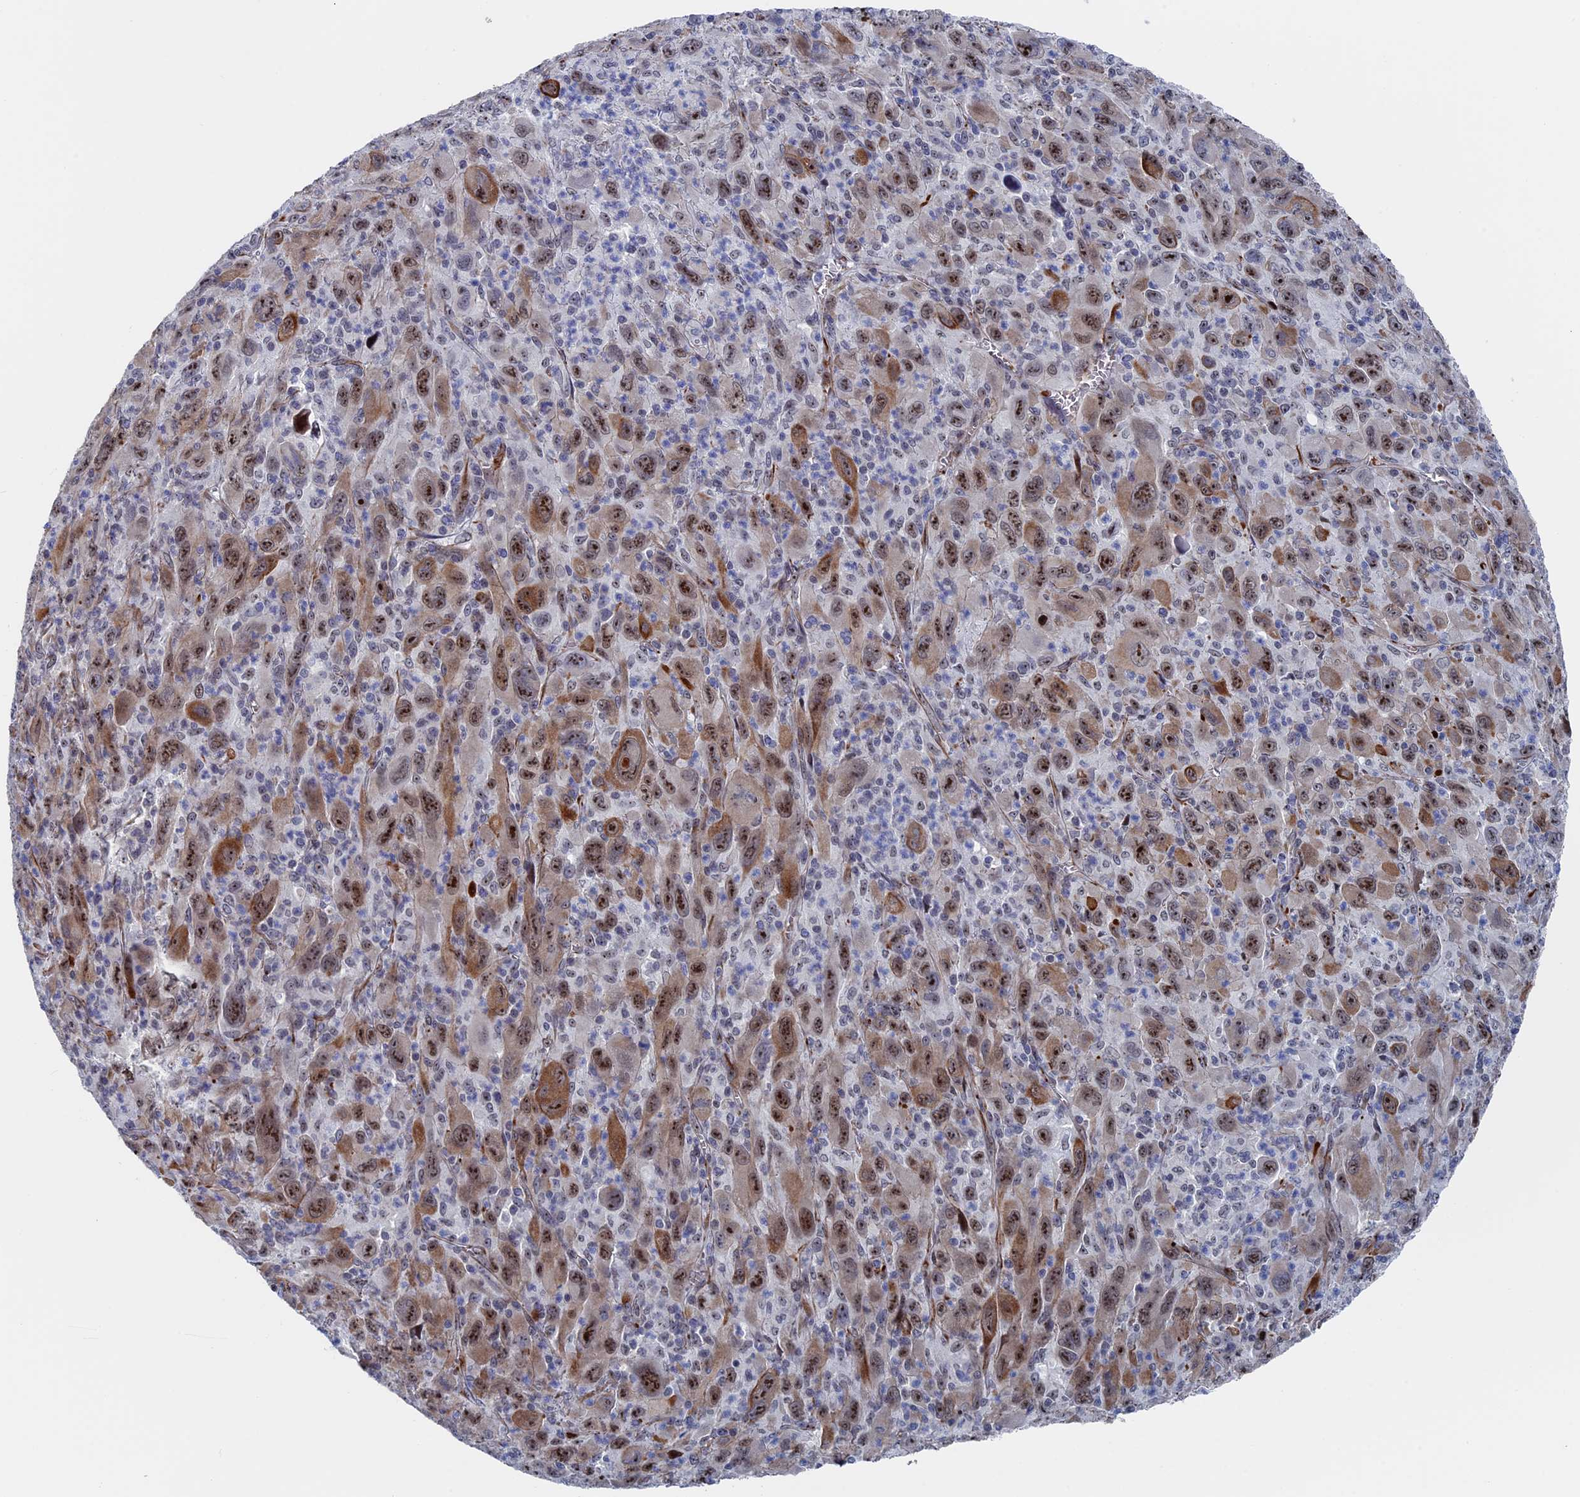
{"staining": {"intensity": "moderate", "quantity": ">75%", "location": "cytoplasmic/membranous,nuclear"}, "tissue": "melanoma", "cell_type": "Tumor cells", "image_type": "cancer", "snomed": [{"axis": "morphology", "description": "Malignant melanoma, Metastatic site"}, {"axis": "topography", "description": "Skin"}], "caption": "Protein expression analysis of melanoma reveals moderate cytoplasmic/membranous and nuclear expression in approximately >75% of tumor cells.", "gene": "EXOSC9", "patient": {"sex": "female", "age": 56}}